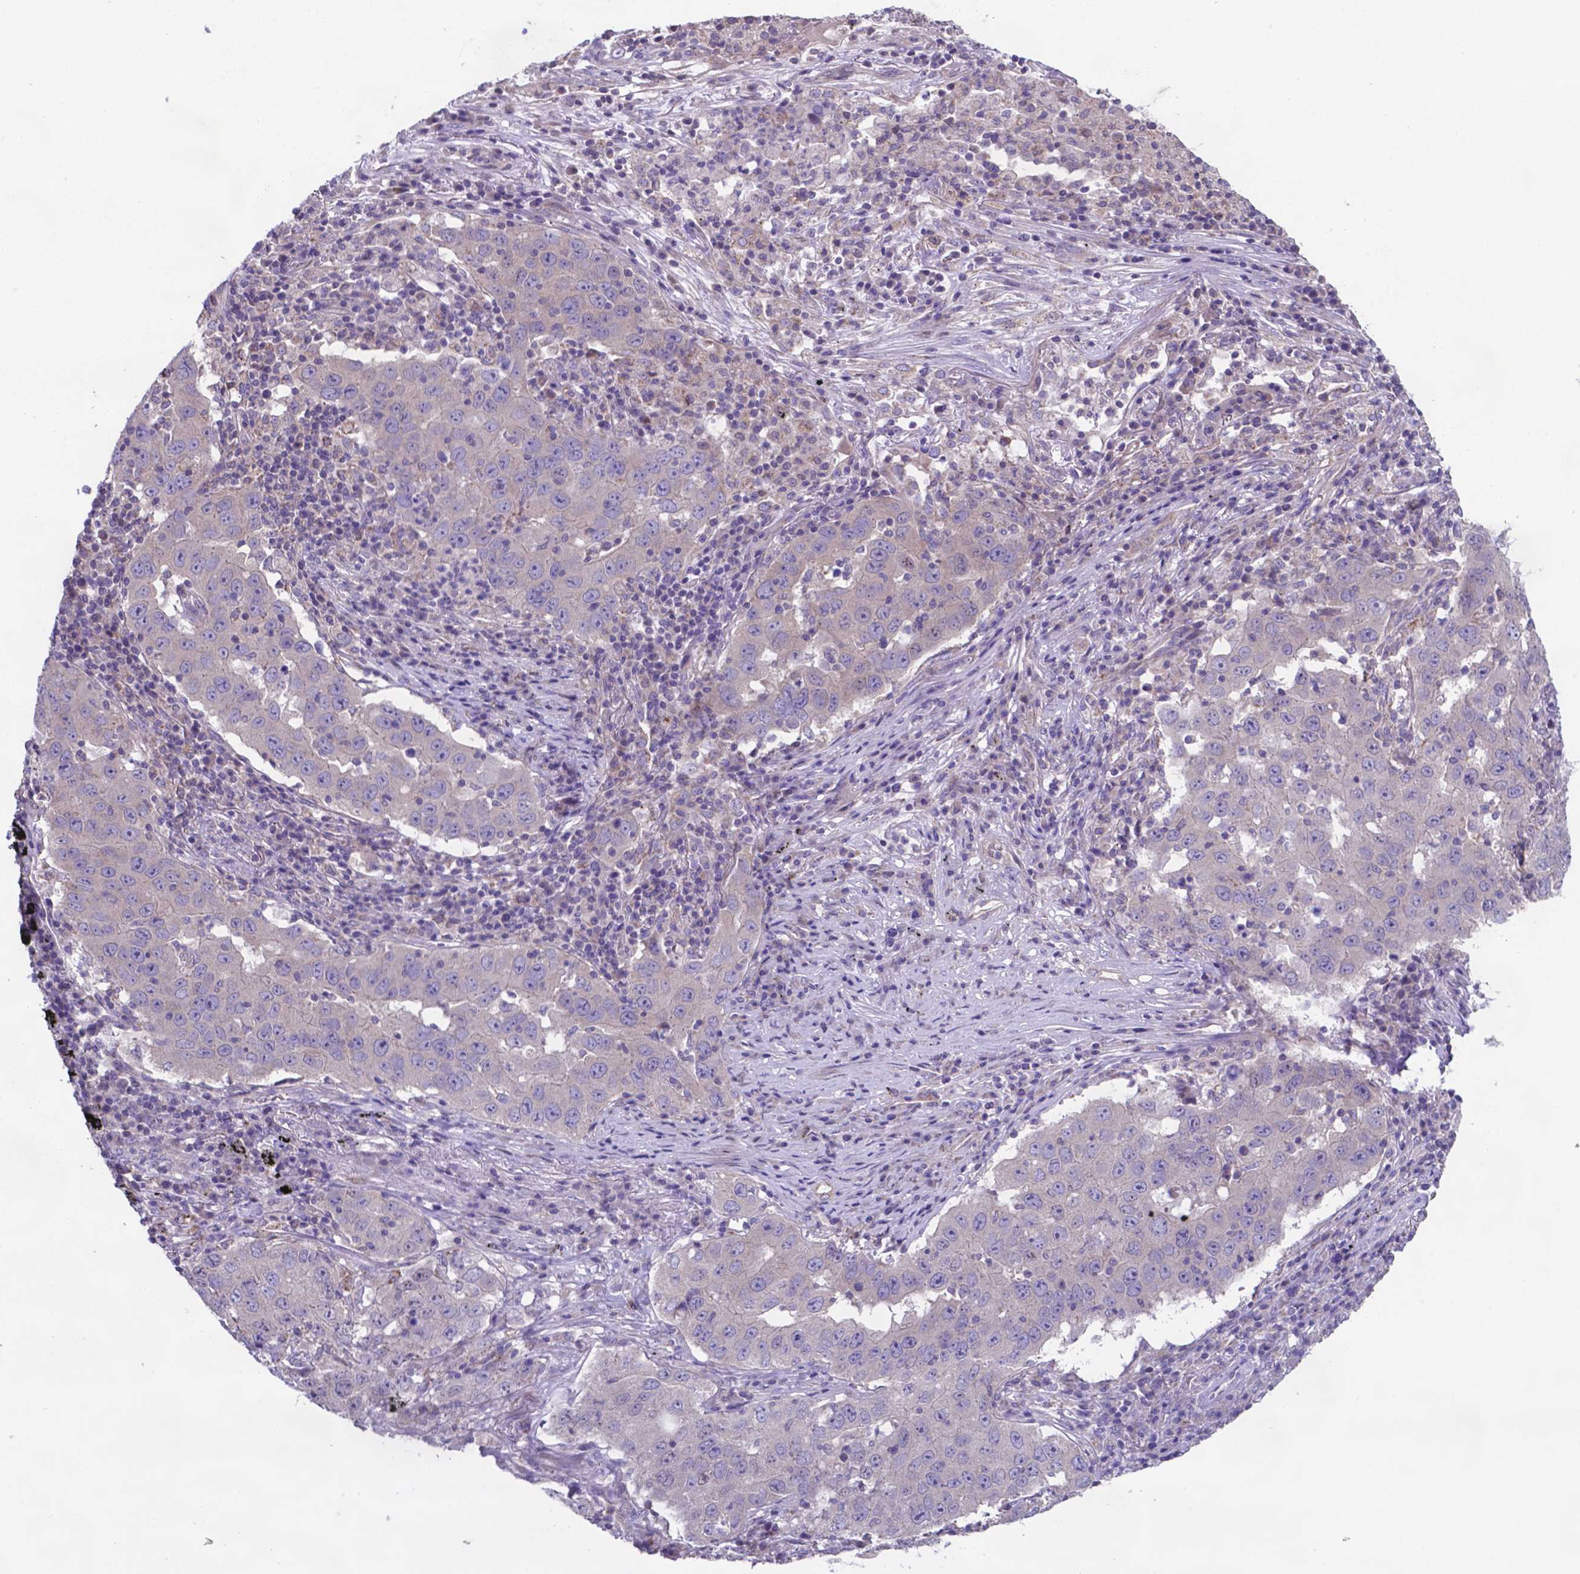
{"staining": {"intensity": "negative", "quantity": "none", "location": "none"}, "tissue": "lung cancer", "cell_type": "Tumor cells", "image_type": "cancer", "snomed": [{"axis": "morphology", "description": "Adenocarcinoma, NOS"}, {"axis": "topography", "description": "Lung"}], "caption": "A photomicrograph of lung cancer (adenocarcinoma) stained for a protein displays no brown staining in tumor cells. (IHC, brightfield microscopy, high magnification).", "gene": "TYRO3", "patient": {"sex": "male", "age": 73}}